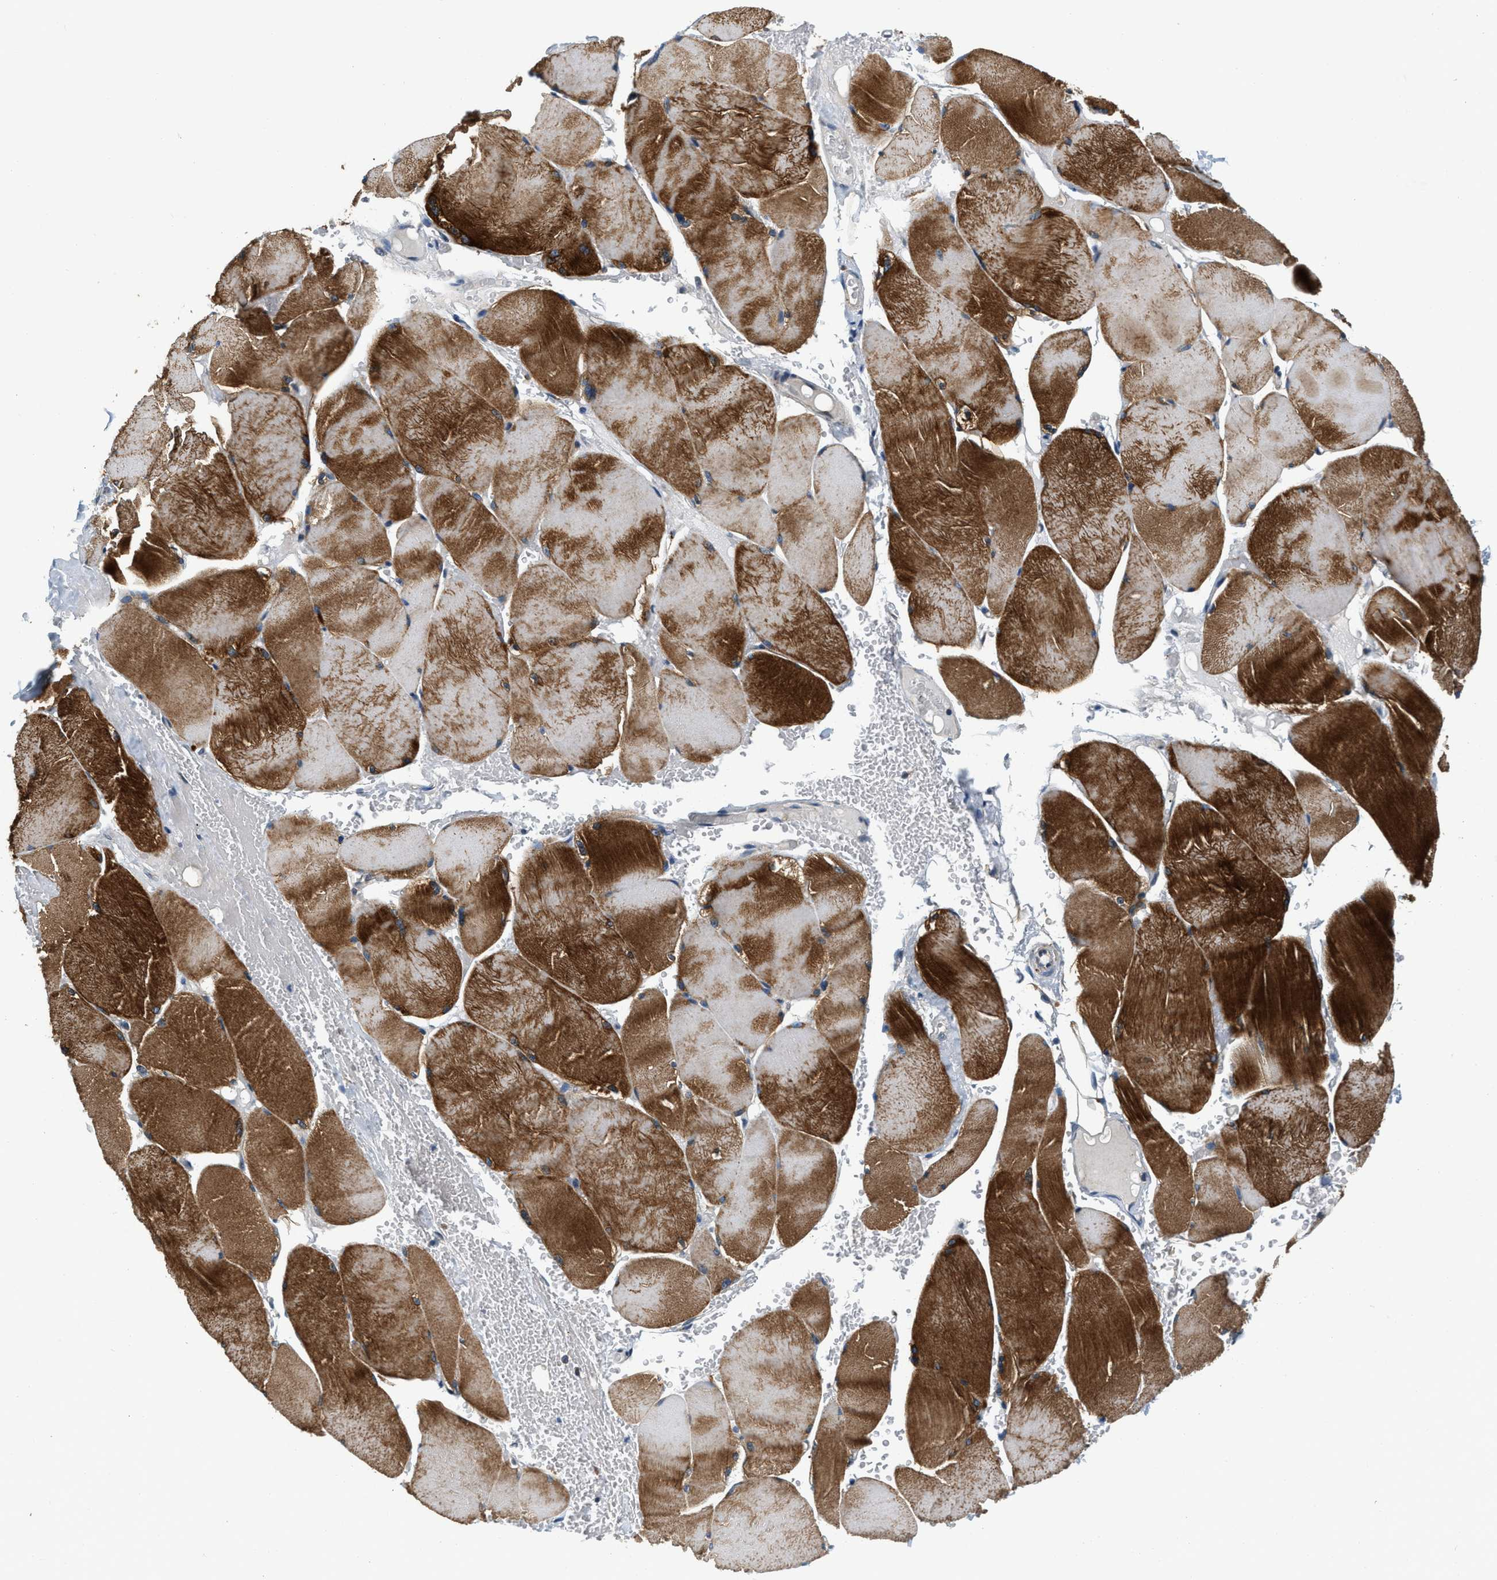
{"staining": {"intensity": "strong", "quantity": "25%-75%", "location": "cytoplasmic/membranous"}, "tissue": "skeletal muscle", "cell_type": "Myocytes", "image_type": "normal", "snomed": [{"axis": "morphology", "description": "Normal tissue, NOS"}, {"axis": "topography", "description": "Skin"}, {"axis": "topography", "description": "Skeletal muscle"}], "caption": "Skeletal muscle stained for a protein (brown) reveals strong cytoplasmic/membranous positive expression in approximately 25%-75% of myocytes.", "gene": "YAE1", "patient": {"sex": "male", "age": 83}}